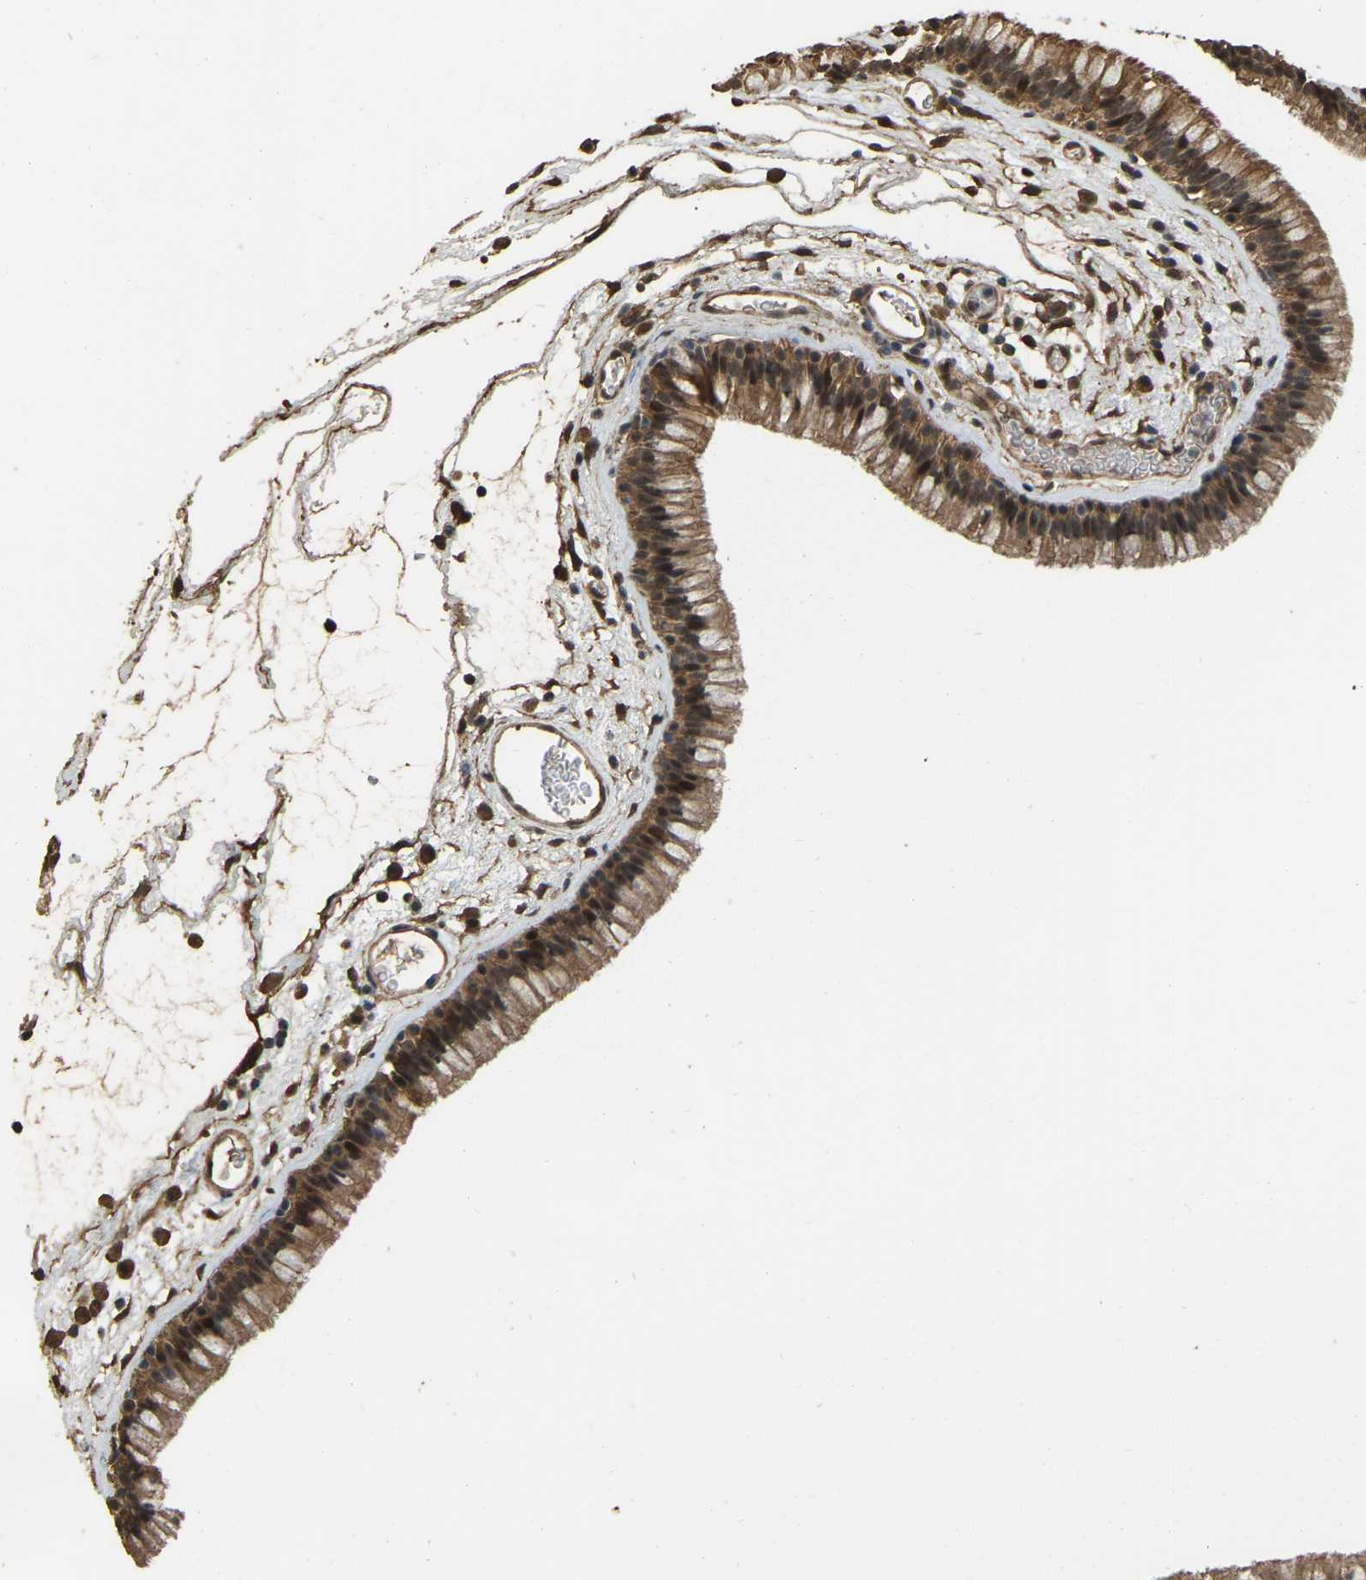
{"staining": {"intensity": "moderate", "quantity": ">75%", "location": "cytoplasmic/membranous"}, "tissue": "nasopharynx", "cell_type": "Respiratory epithelial cells", "image_type": "normal", "snomed": [{"axis": "morphology", "description": "Normal tissue, NOS"}, {"axis": "morphology", "description": "Inflammation, NOS"}, {"axis": "topography", "description": "Nasopharynx"}], "caption": "Protein expression analysis of unremarkable human nasopharynx reveals moderate cytoplasmic/membranous staining in approximately >75% of respiratory epithelial cells. (DAB (3,3'-diaminobenzidine) IHC with brightfield microscopy, high magnification).", "gene": "ARHGAP23", "patient": {"sex": "male", "age": 48}}